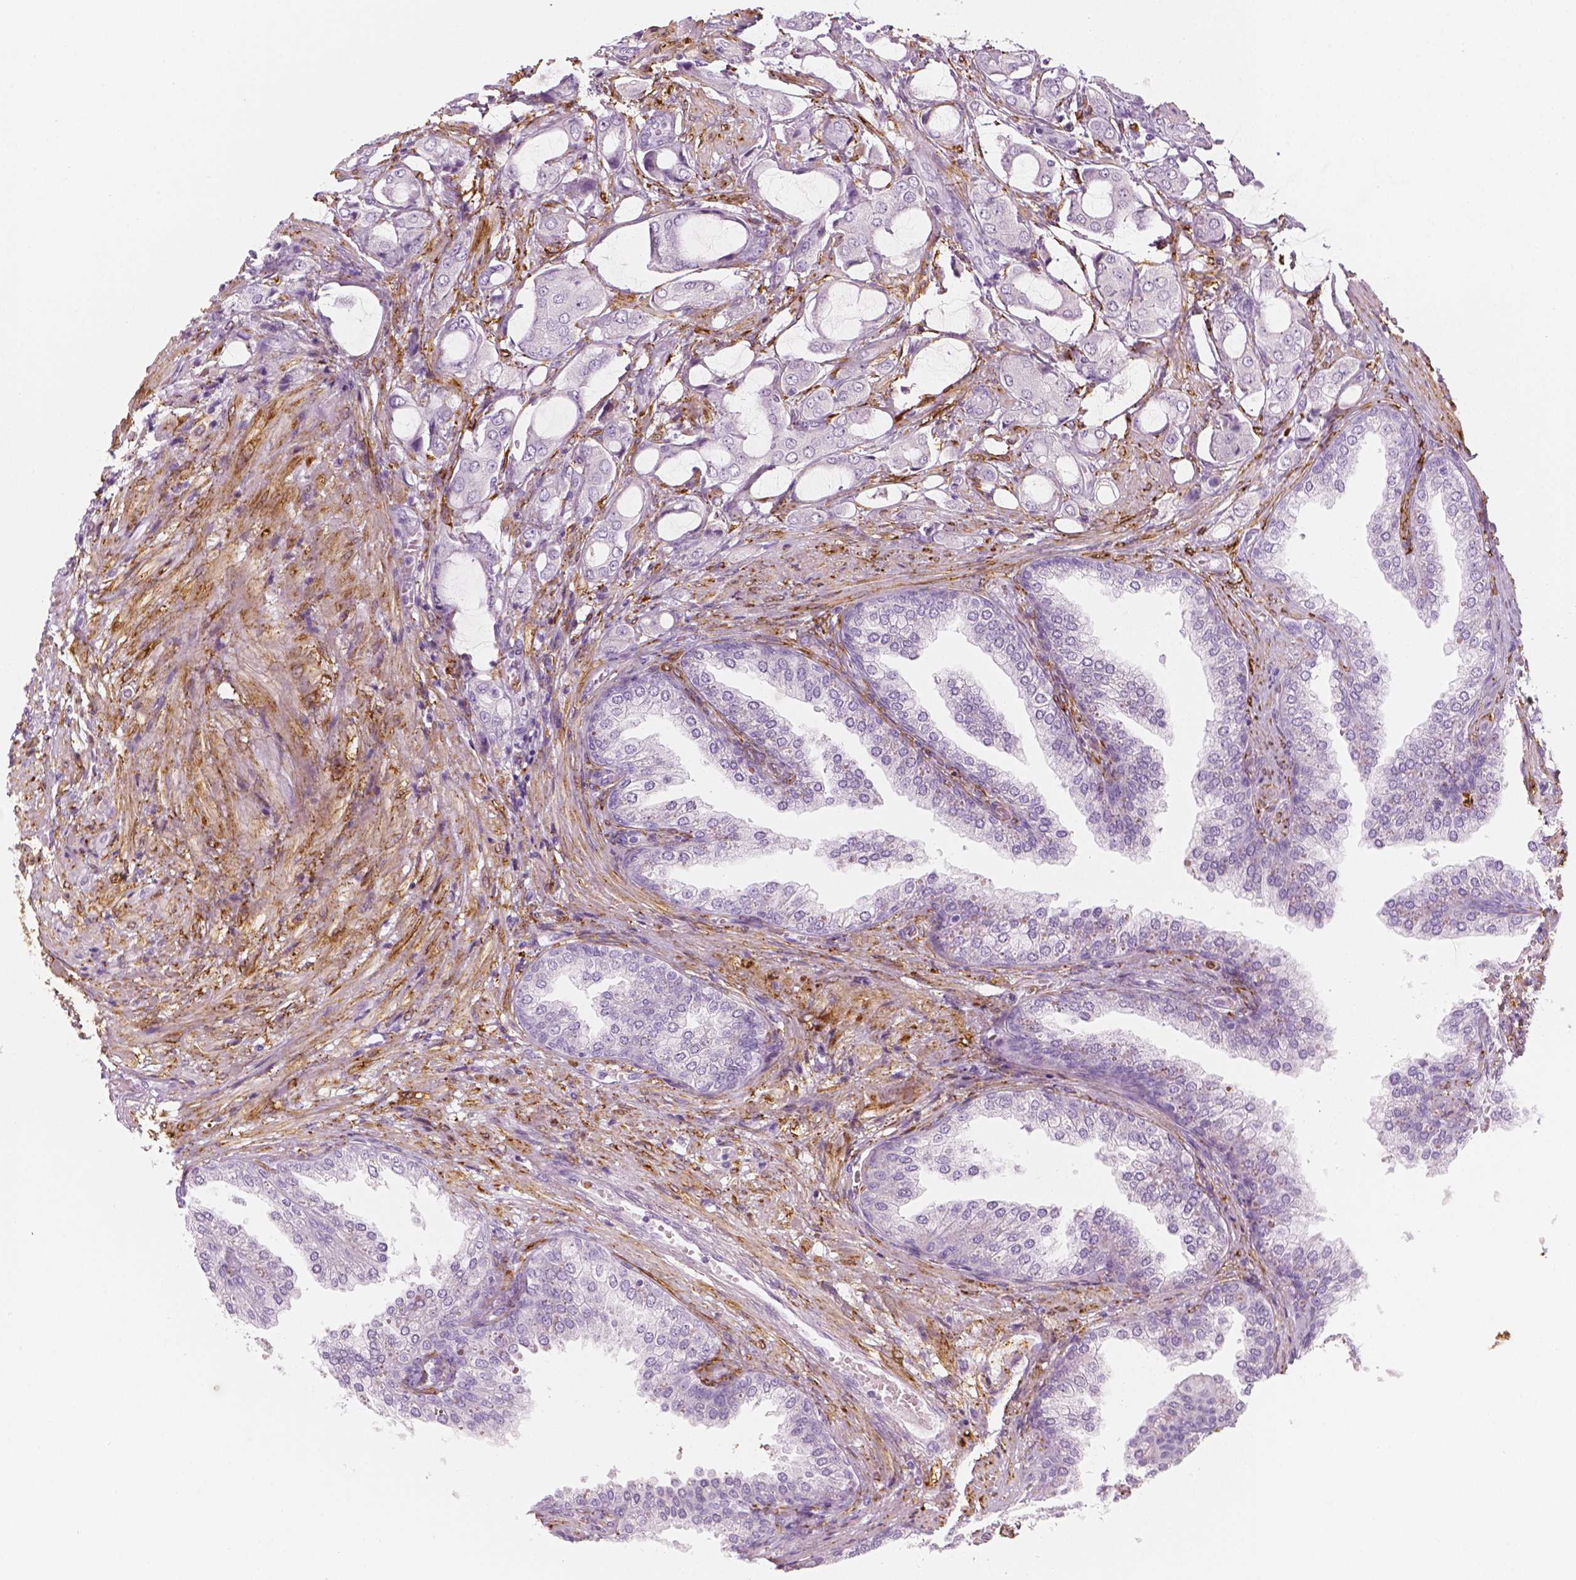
{"staining": {"intensity": "negative", "quantity": "none", "location": "none"}, "tissue": "prostate cancer", "cell_type": "Tumor cells", "image_type": "cancer", "snomed": [{"axis": "morphology", "description": "Adenocarcinoma, NOS"}, {"axis": "topography", "description": "Prostate"}], "caption": "Tumor cells are negative for protein expression in human adenocarcinoma (prostate).", "gene": "CES1", "patient": {"sex": "male", "age": 63}}